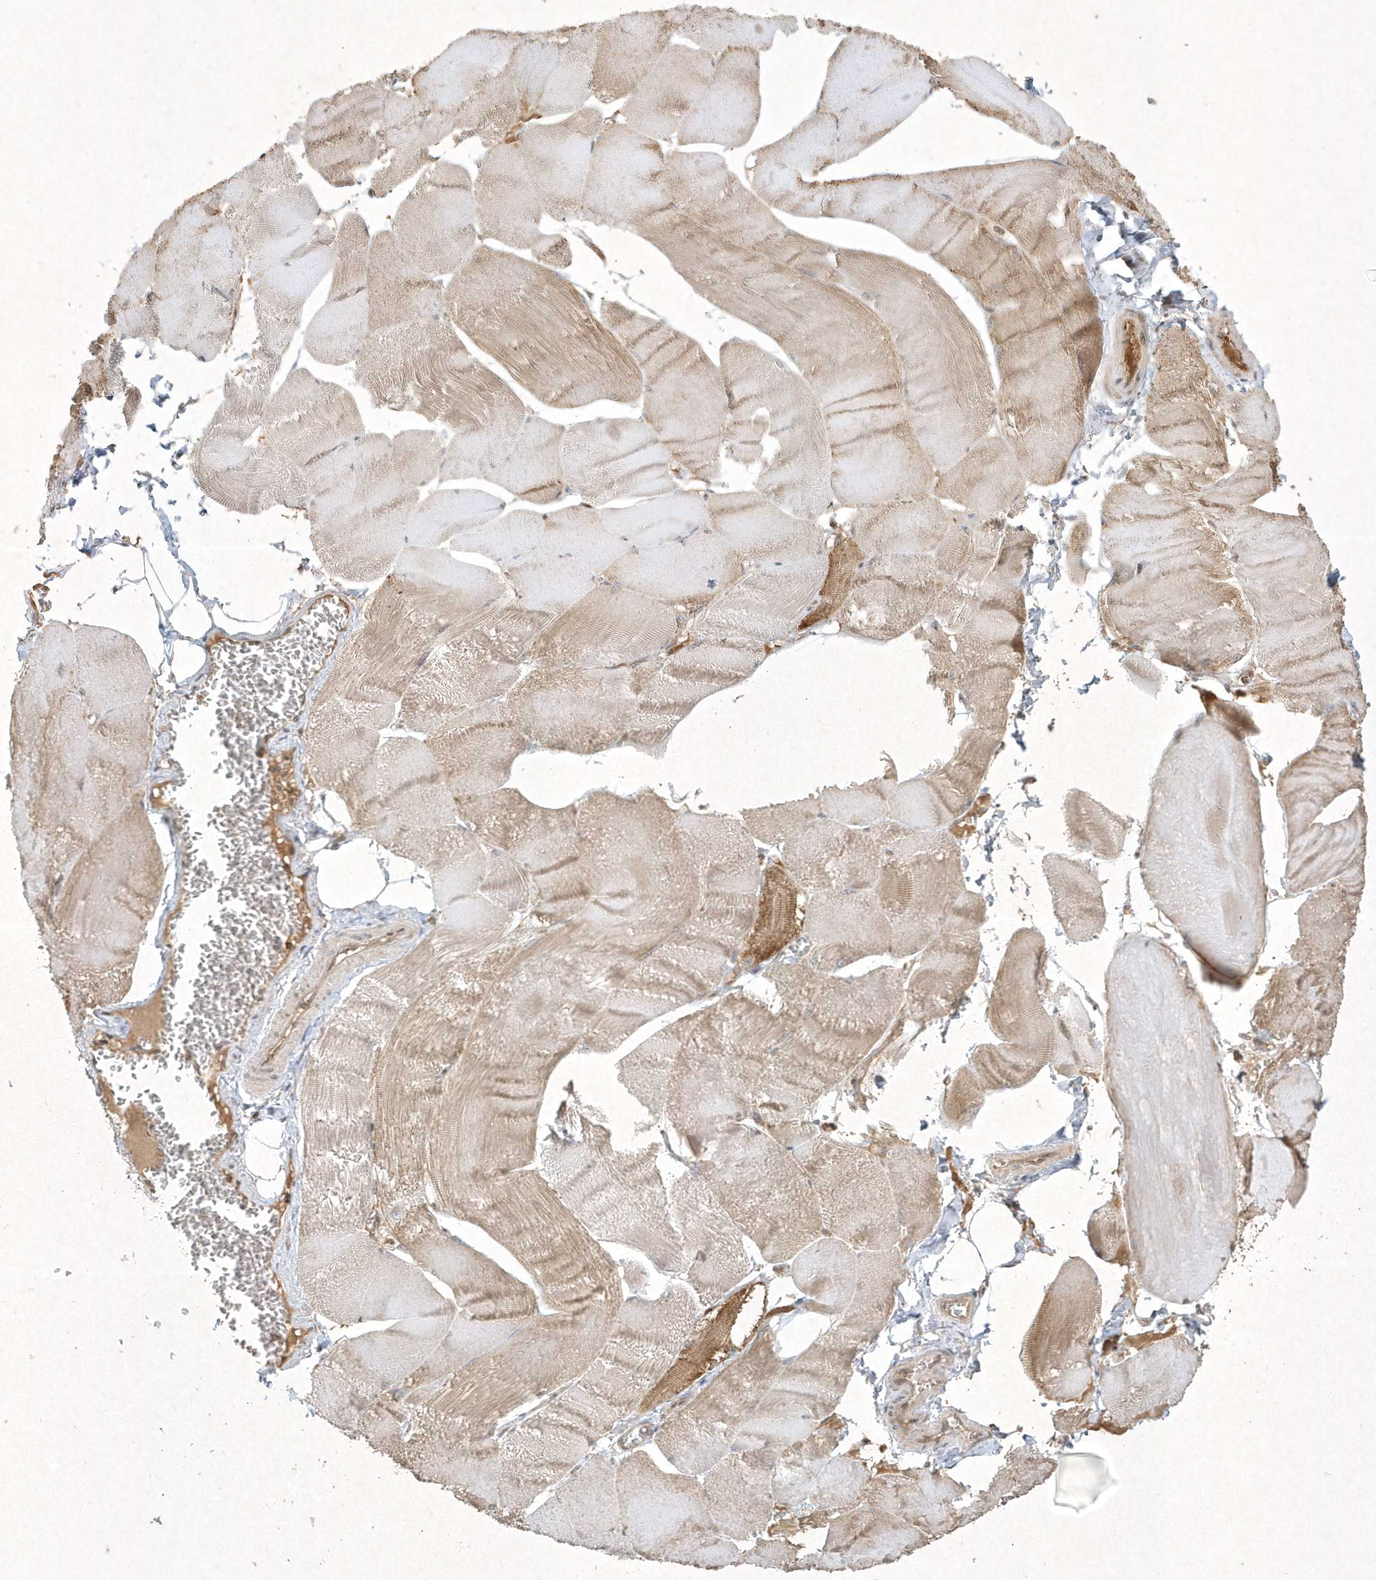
{"staining": {"intensity": "weak", "quantity": "<25%", "location": "cytoplasmic/membranous"}, "tissue": "skeletal muscle", "cell_type": "Myocytes", "image_type": "normal", "snomed": [{"axis": "morphology", "description": "Normal tissue, NOS"}, {"axis": "morphology", "description": "Basal cell carcinoma"}, {"axis": "topography", "description": "Skeletal muscle"}], "caption": "This is an IHC micrograph of benign human skeletal muscle. There is no expression in myocytes.", "gene": "PLTP", "patient": {"sex": "female", "age": 64}}